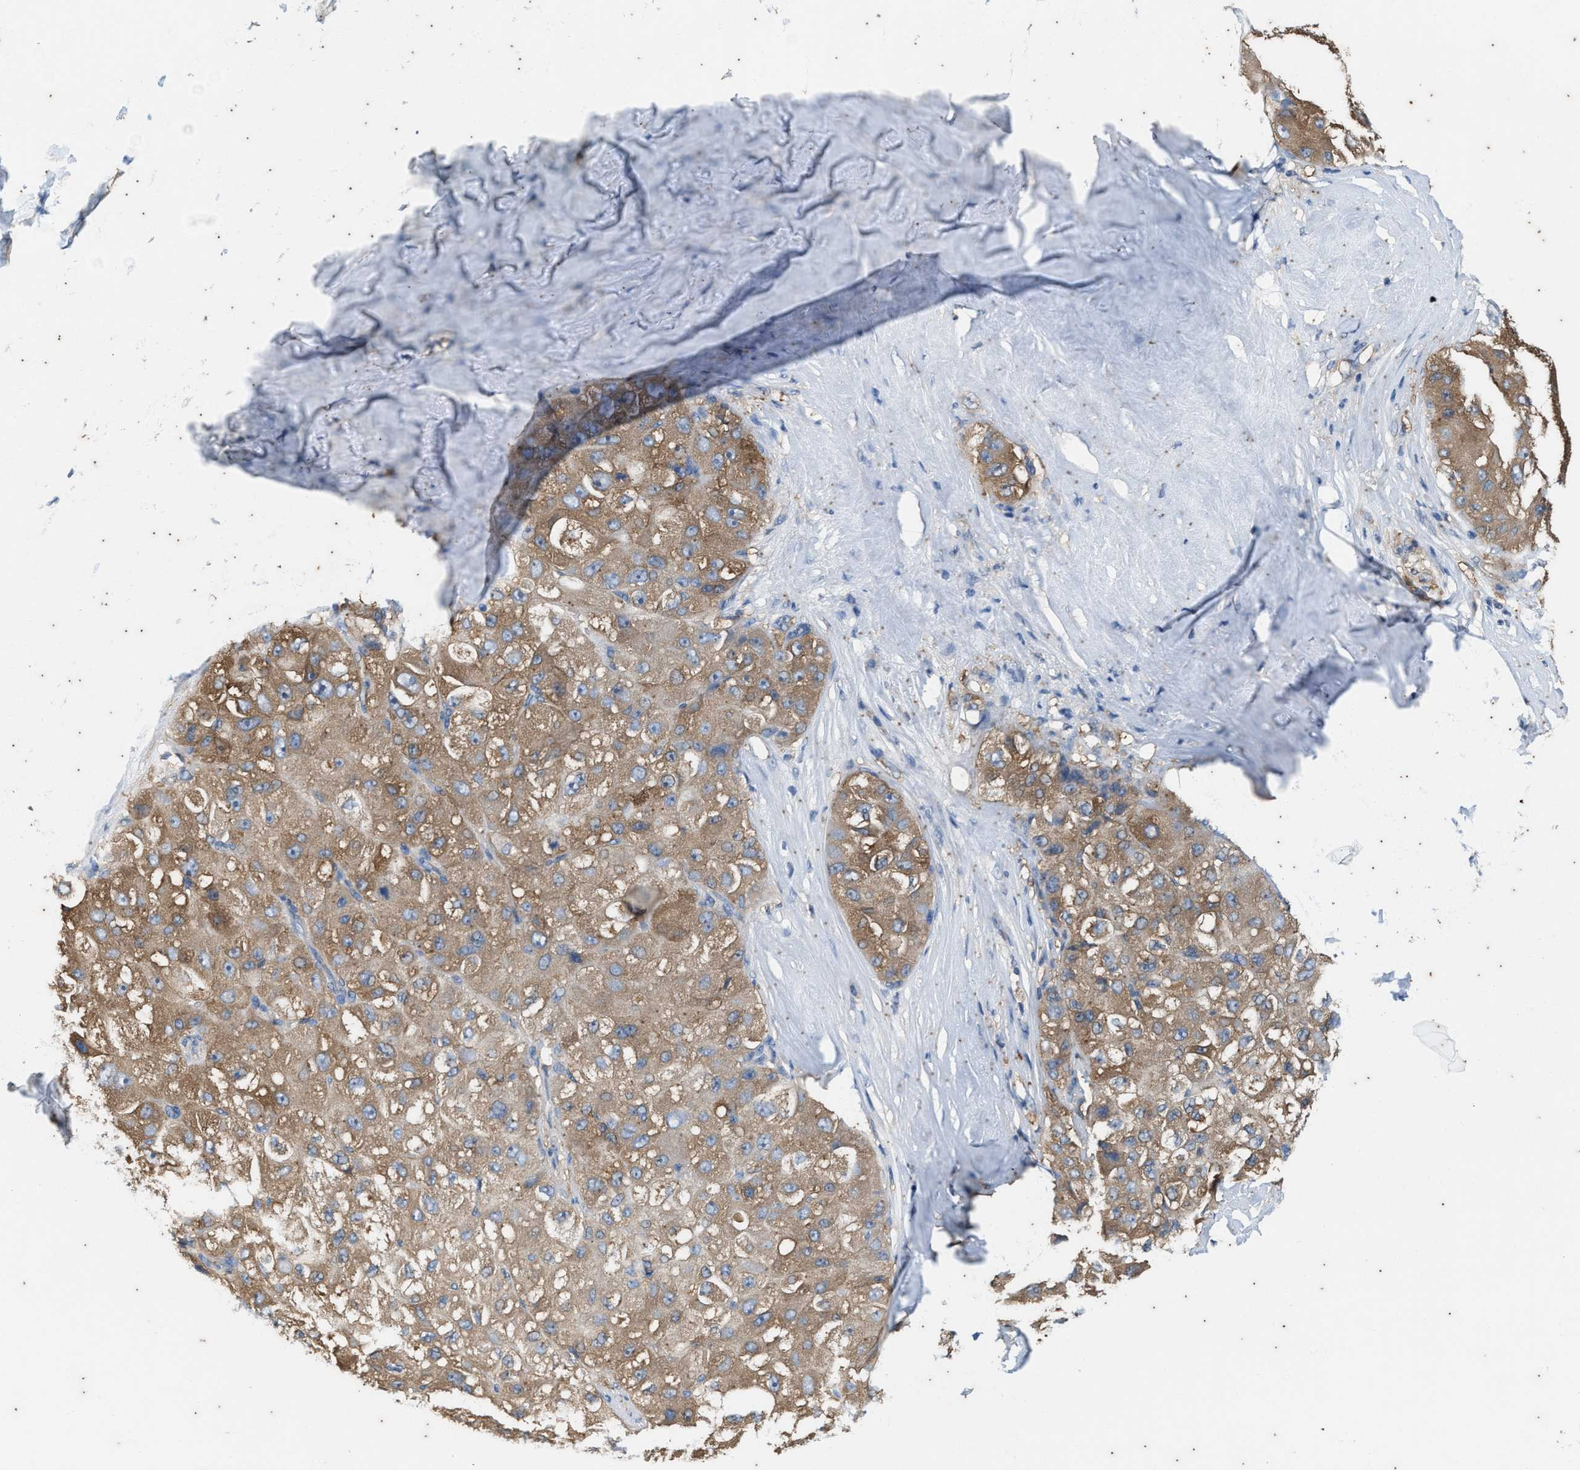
{"staining": {"intensity": "moderate", "quantity": ">75%", "location": "cytoplasmic/membranous"}, "tissue": "liver cancer", "cell_type": "Tumor cells", "image_type": "cancer", "snomed": [{"axis": "morphology", "description": "Carcinoma, Hepatocellular, NOS"}, {"axis": "topography", "description": "Liver"}], "caption": "A photomicrograph of liver hepatocellular carcinoma stained for a protein displays moderate cytoplasmic/membranous brown staining in tumor cells.", "gene": "COX19", "patient": {"sex": "male", "age": 80}}